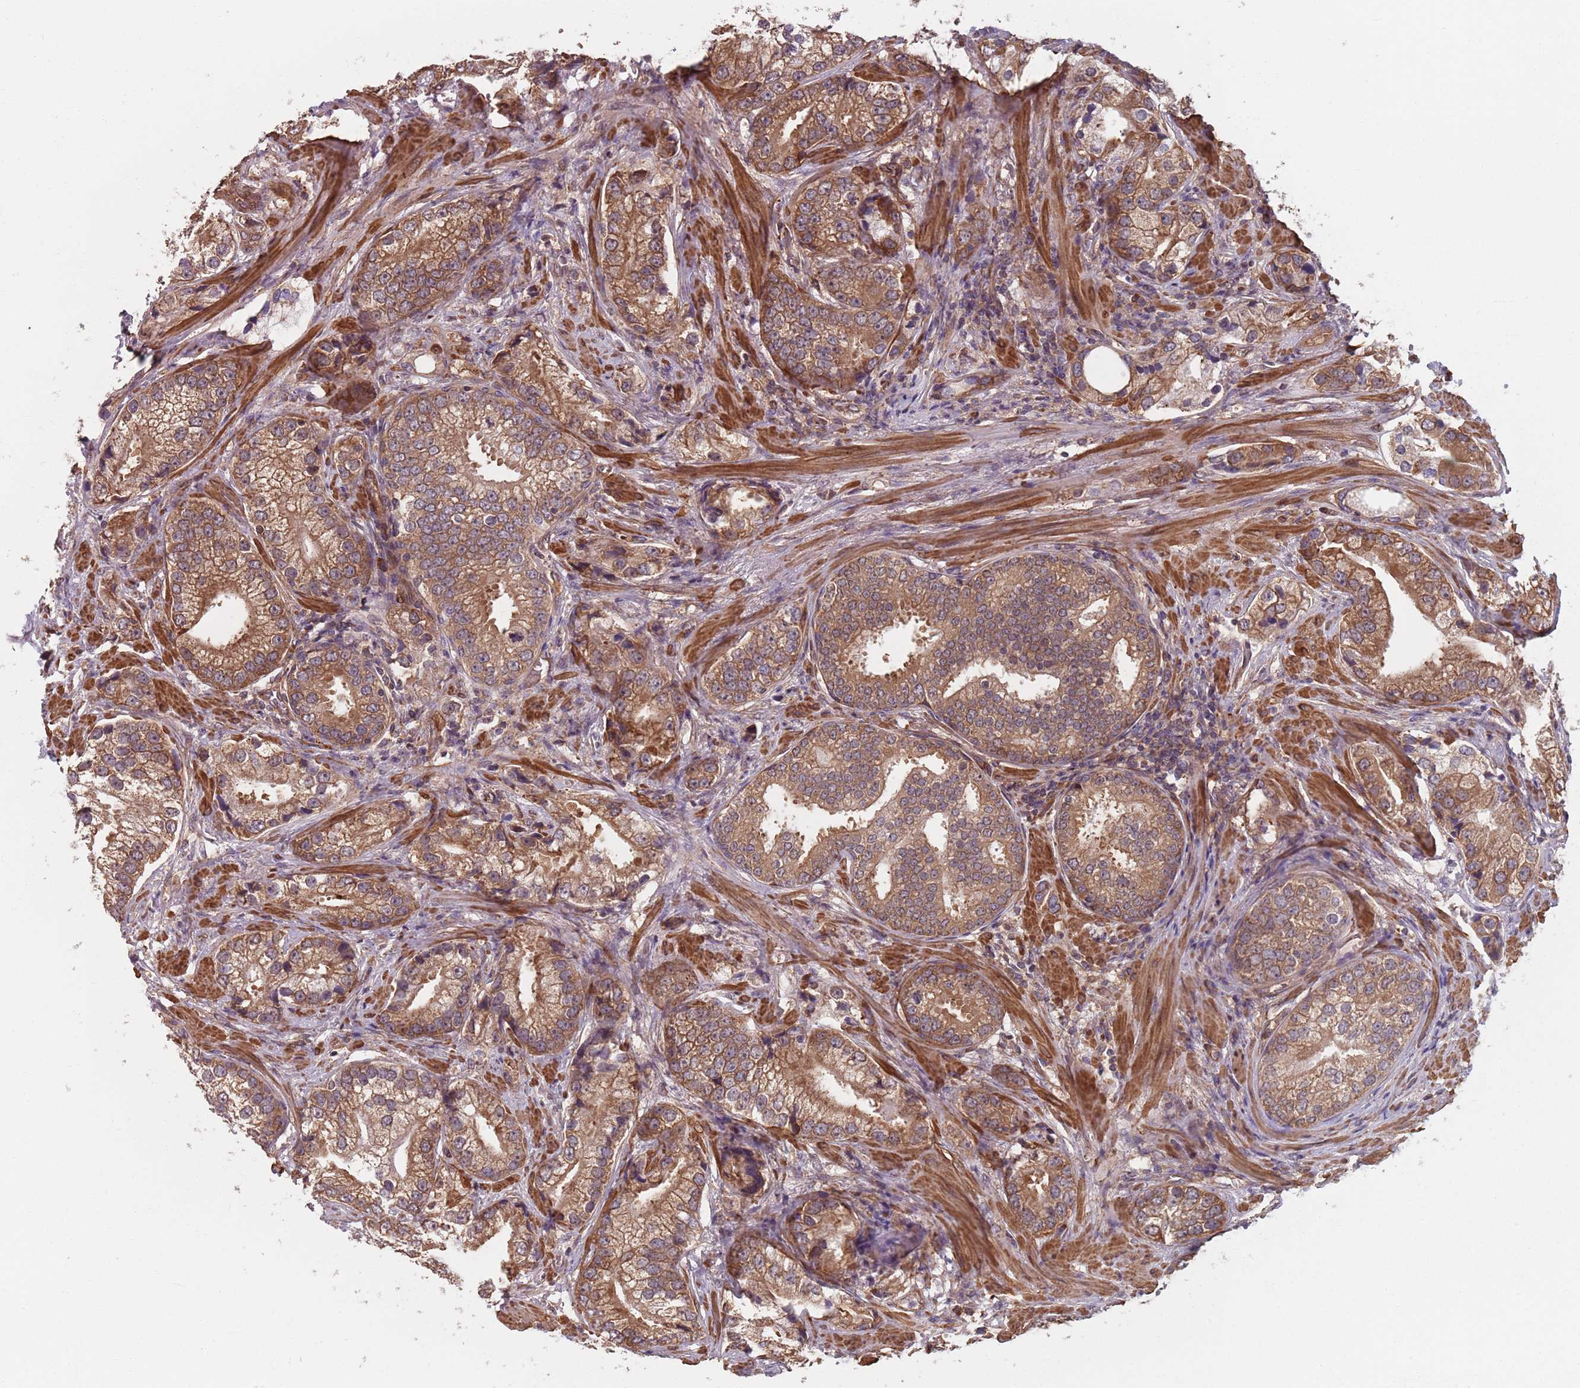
{"staining": {"intensity": "moderate", "quantity": ">75%", "location": "cytoplasmic/membranous"}, "tissue": "prostate cancer", "cell_type": "Tumor cells", "image_type": "cancer", "snomed": [{"axis": "morphology", "description": "Adenocarcinoma, High grade"}, {"axis": "topography", "description": "Prostate"}], "caption": "Moderate cytoplasmic/membranous expression for a protein is appreciated in approximately >75% of tumor cells of prostate cancer (adenocarcinoma (high-grade)) using IHC.", "gene": "NOTCH3", "patient": {"sex": "male", "age": 75}}